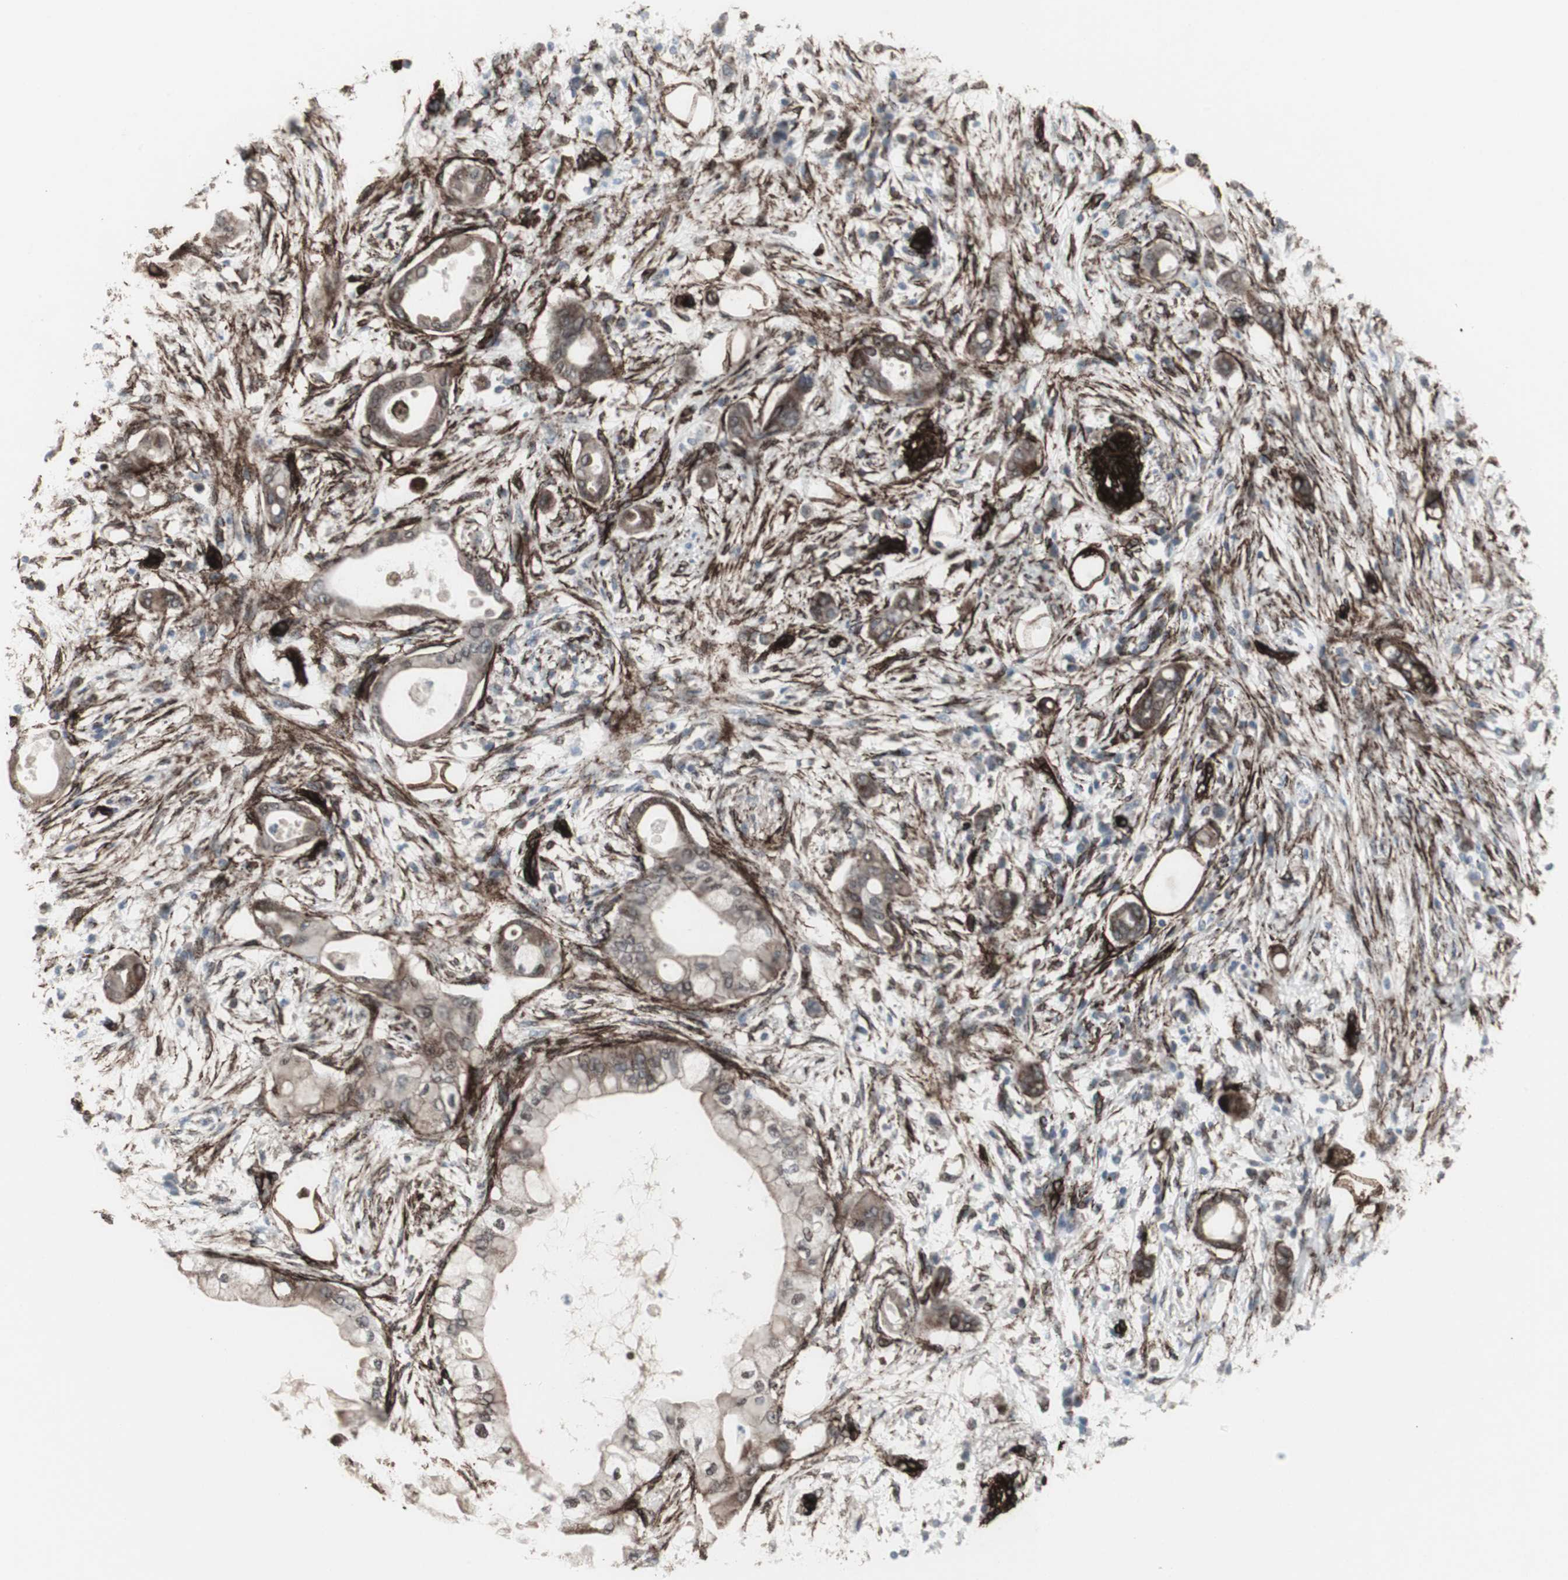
{"staining": {"intensity": "weak", "quantity": "25%-75%", "location": "cytoplasmic/membranous,nuclear"}, "tissue": "pancreatic cancer", "cell_type": "Tumor cells", "image_type": "cancer", "snomed": [{"axis": "morphology", "description": "Adenocarcinoma, NOS"}, {"axis": "morphology", "description": "Adenocarcinoma, metastatic, NOS"}, {"axis": "topography", "description": "Lymph node"}, {"axis": "topography", "description": "Pancreas"}, {"axis": "topography", "description": "Duodenum"}], "caption": "Human pancreatic cancer stained with a protein marker shows weak staining in tumor cells.", "gene": "PDGFA", "patient": {"sex": "female", "age": 64}}